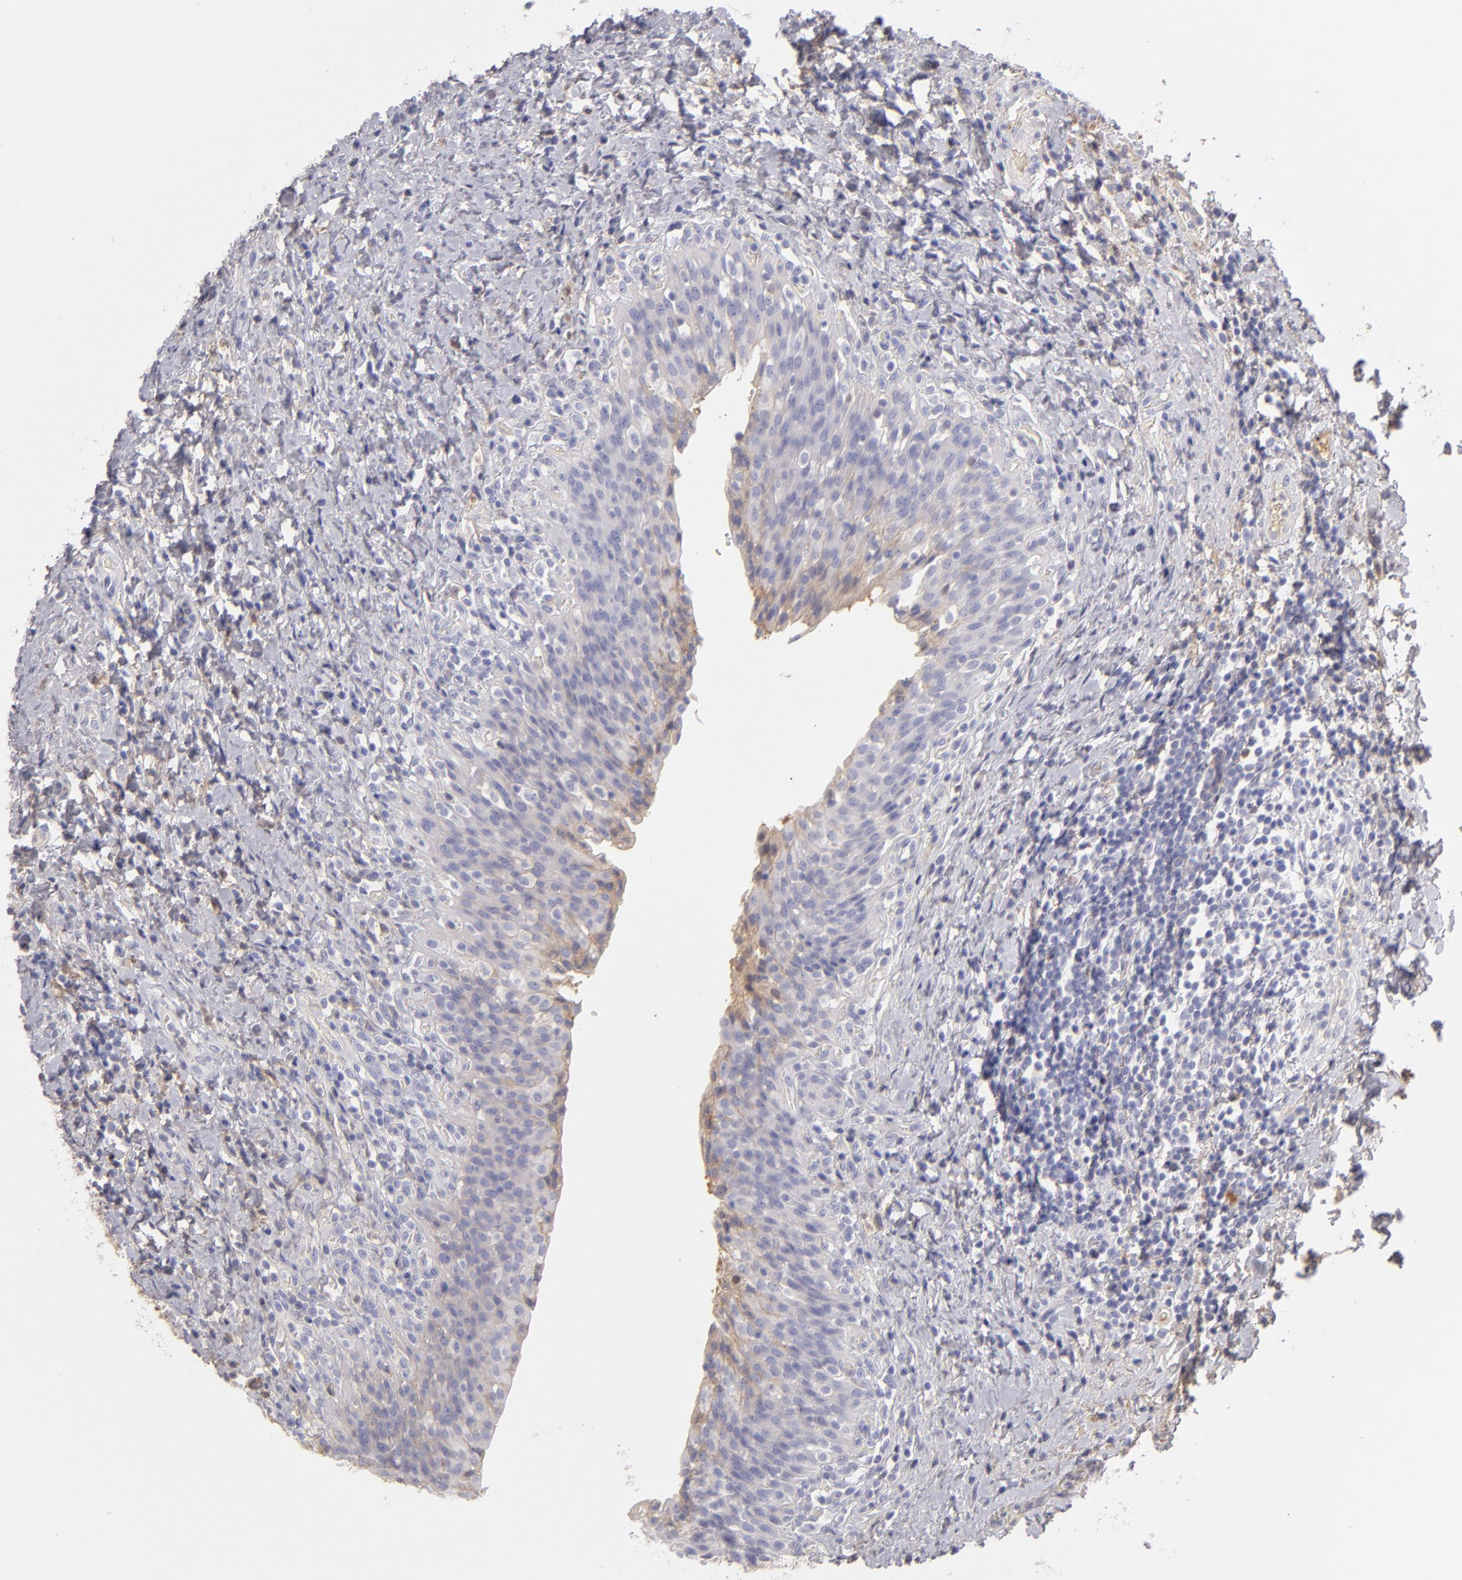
{"staining": {"intensity": "weak", "quantity": "<25%", "location": "cytoplasmic/membranous"}, "tissue": "urinary bladder", "cell_type": "Urothelial cells", "image_type": "normal", "snomed": [{"axis": "morphology", "description": "Normal tissue, NOS"}, {"axis": "topography", "description": "Urinary bladder"}], "caption": "High power microscopy photomicrograph of an immunohistochemistry image of normal urinary bladder, revealing no significant staining in urothelial cells.", "gene": "SERPINA1", "patient": {"sex": "male", "age": 51}}